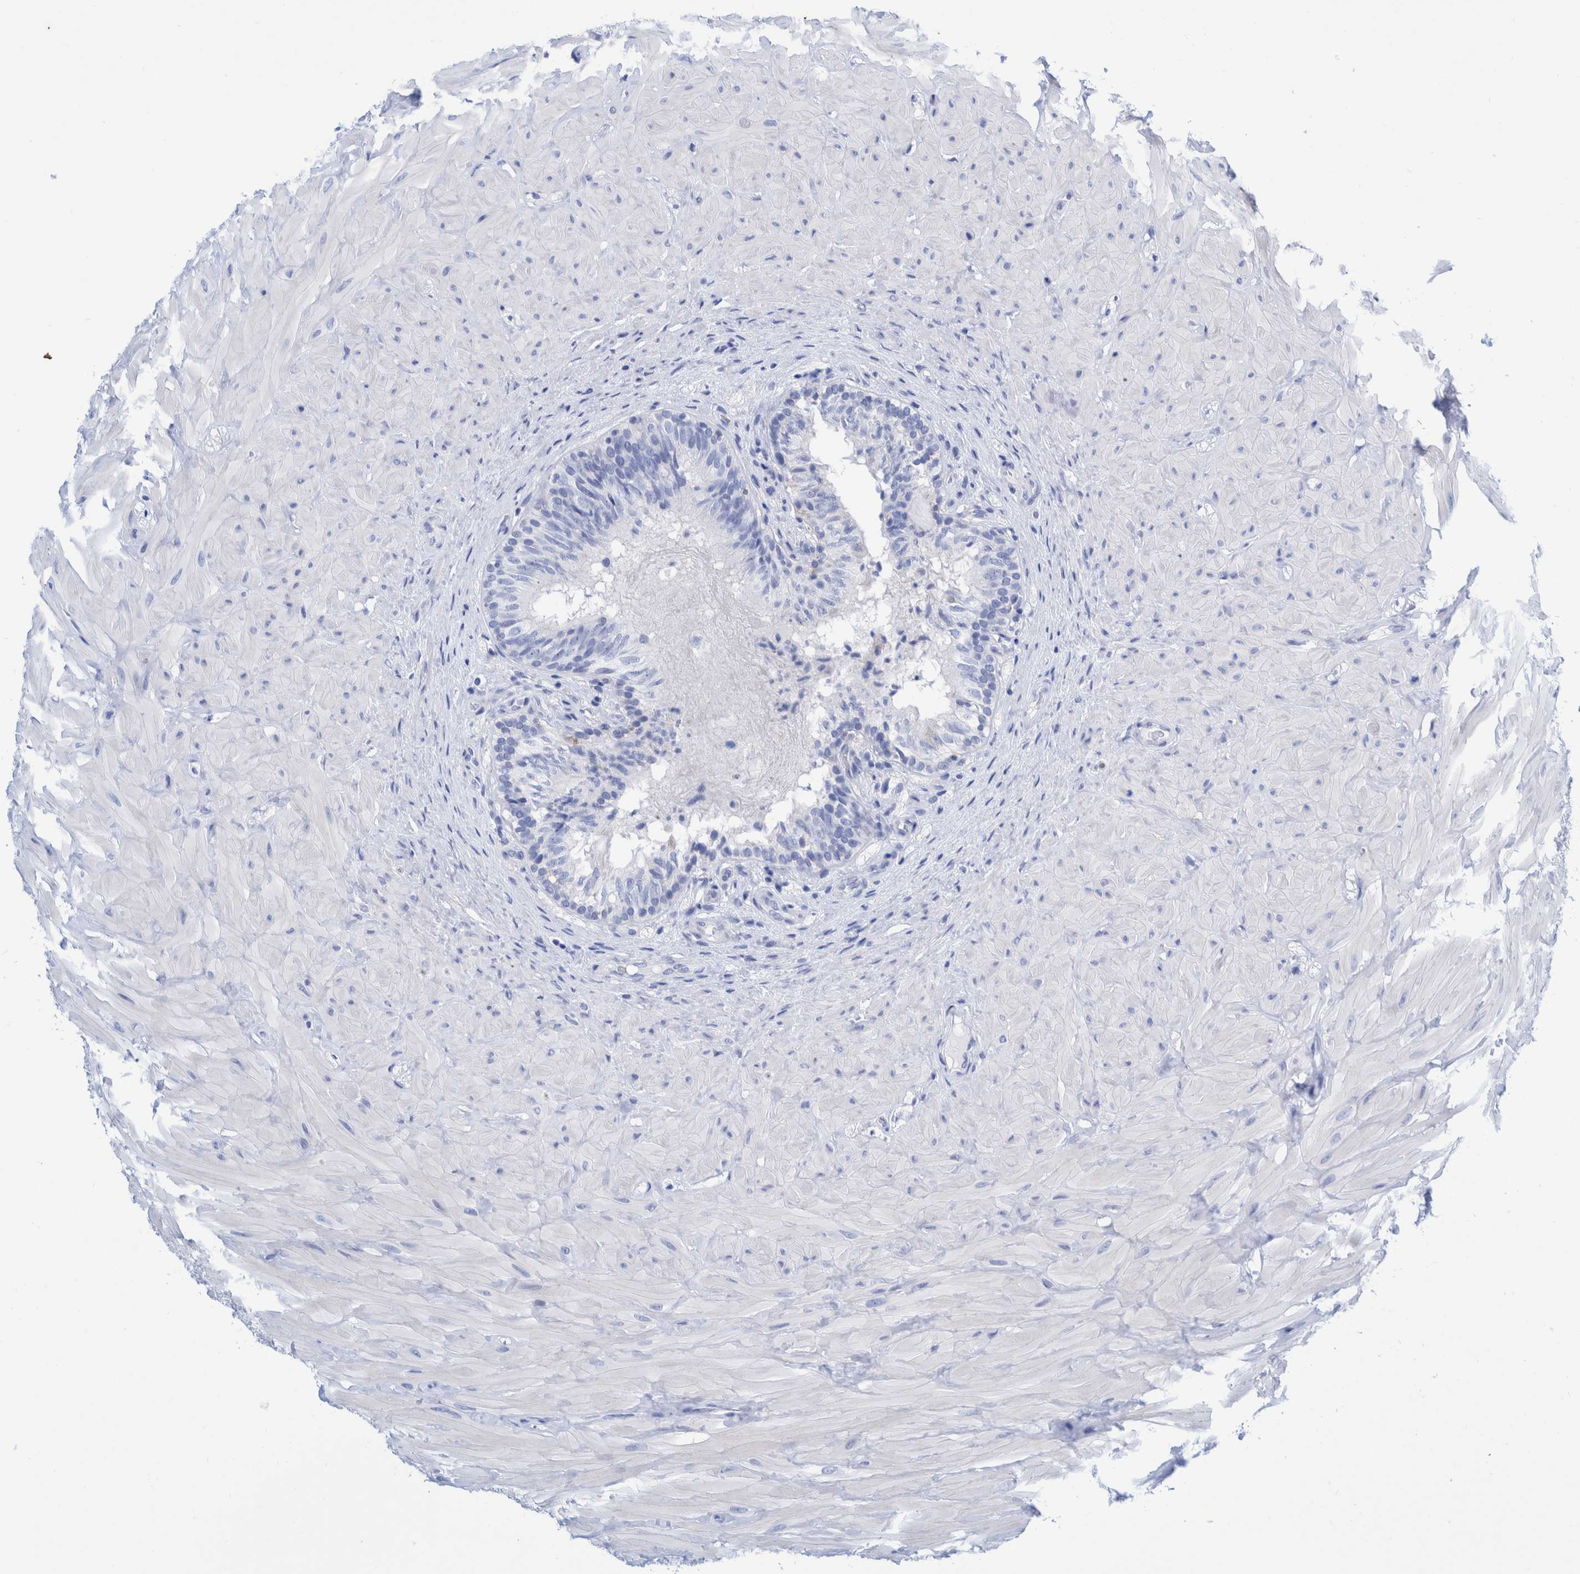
{"staining": {"intensity": "negative", "quantity": "none", "location": "none"}, "tissue": "epididymis", "cell_type": "Glandular cells", "image_type": "normal", "snomed": [{"axis": "morphology", "description": "Normal tissue, NOS"}, {"axis": "topography", "description": "Soft tissue"}, {"axis": "topography", "description": "Epididymis"}], "caption": "This is a photomicrograph of IHC staining of normal epididymis, which shows no positivity in glandular cells.", "gene": "KRT14", "patient": {"sex": "male", "age": 26}}